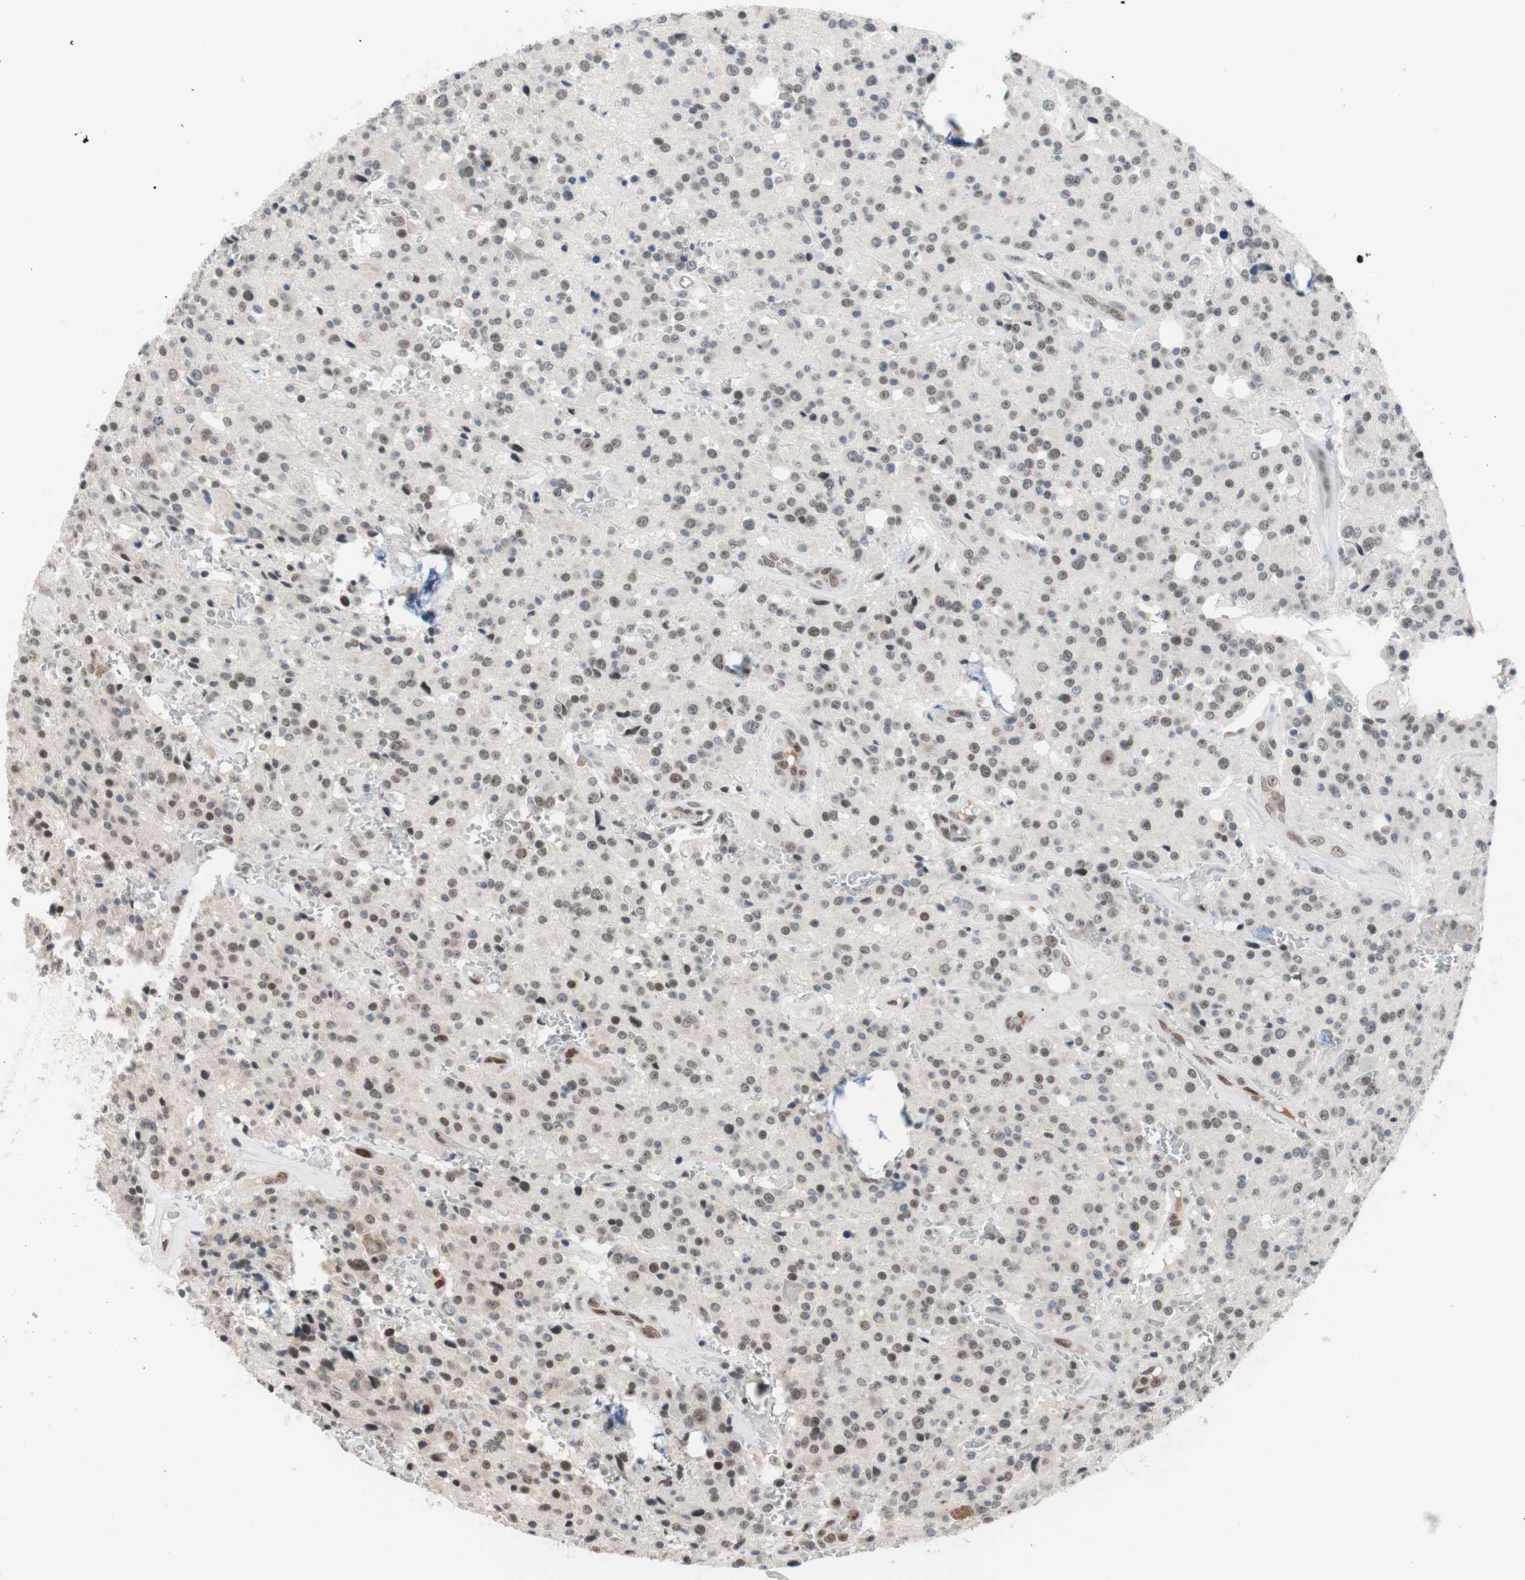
{"staining": {"intensity": "moderate", "quantity": "25%-75%", "location": "nuclear"}, "tissue": "glioma", "cell_type": "Tumor cells", "image_type": "cancer", "snomed": [{"axis": "morphology", "description": "Glioma, malignant, Low grade"}, {"axis": "topography", "description": "Brain"}], "caption": "The immunohistochemical stain shows moderate nuclear positivity in tumor cells of malignant glioma (low-grade) tissue.", "gene": "LIG3", "patient": {"sex": "male", "age": 58}}